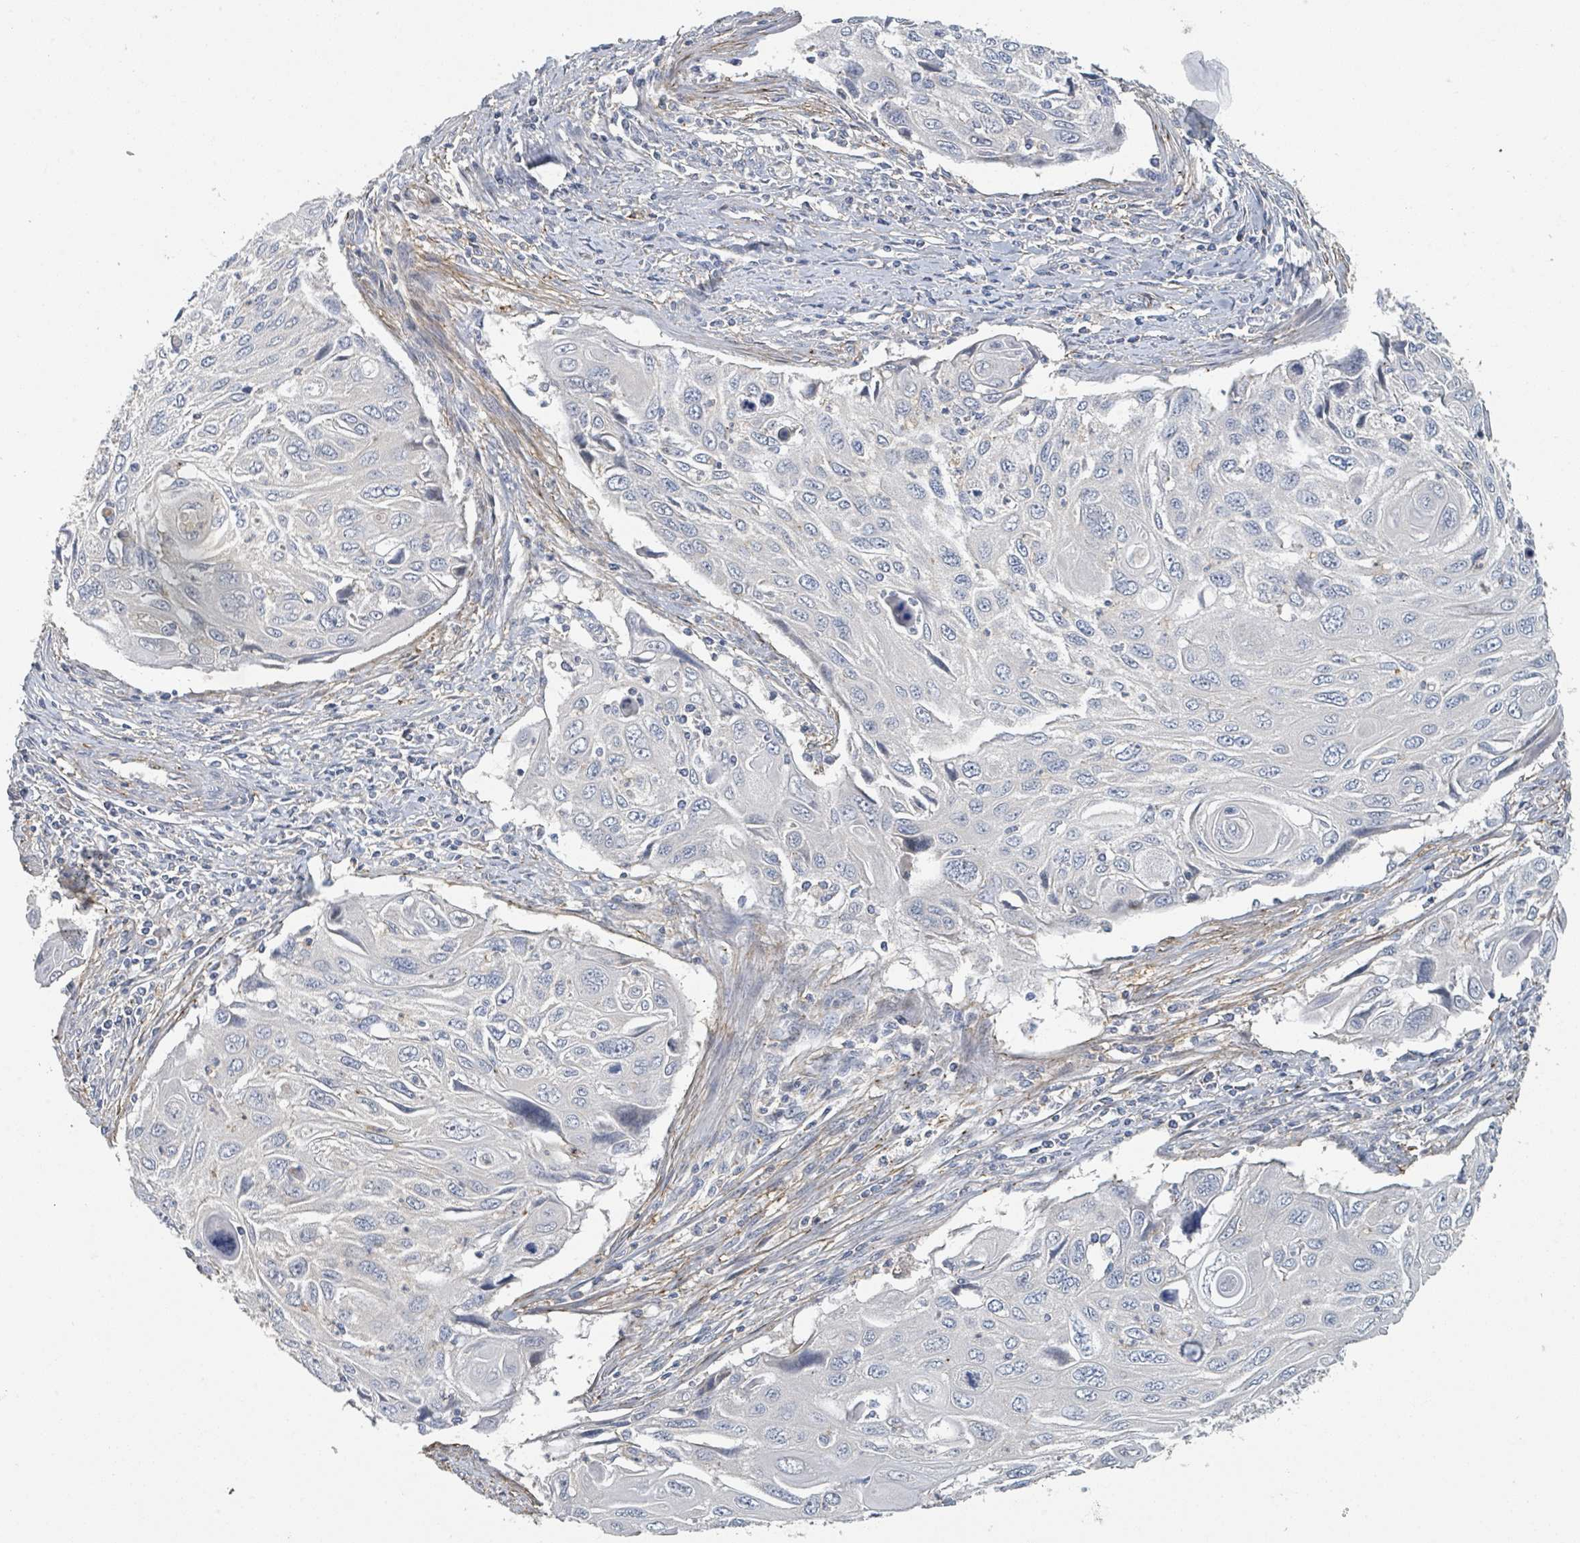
{"staining": {"intensity": "negative", "quantity": "none", "location": "none"}, "tissue": "cervical cancer", "cell_type": "Tumor cells", "image_type": "cancer", "snomed": [{"axis": "morphology", "description": "Squamous cell carcinoma, NOS"}, {"axis": "topography", "description": "Cervix"}], "caption": "This micrograph is of cervical cancer stained with immunohistochemistry to label a protein in brown with the nuclei are counter-stained blue. There is no positivity in tumor cells.", "gene": "LRRC42", "patient": {"sex": "female", "age": 70}}